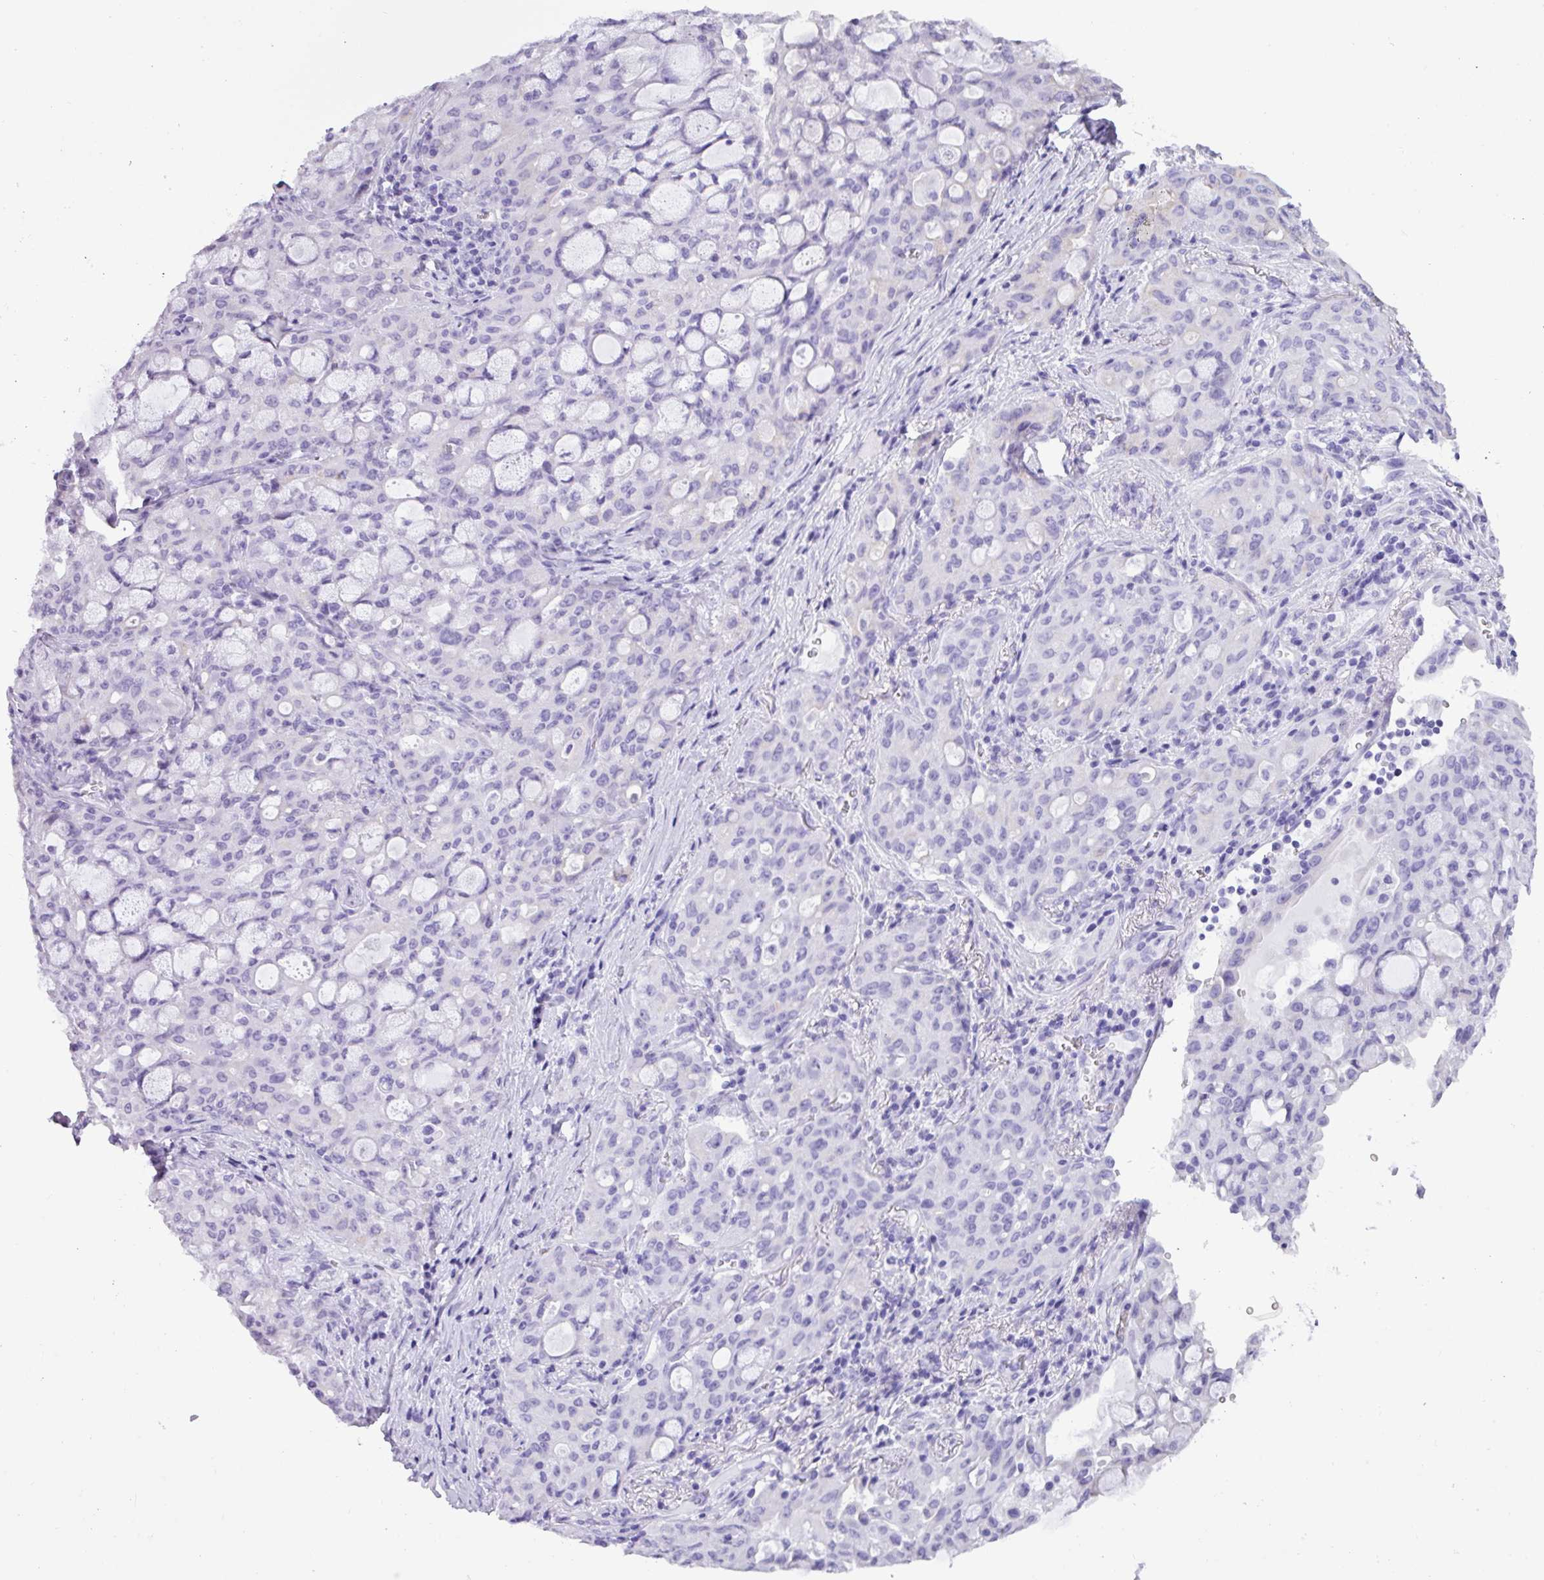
{"staining": {"intensity": "negative", "quantity": "none", "location": "none"}, "tissue": "lung cancer", "cell_type": "Tumor cells", "image_type": "cancer", "snomed": [{"axis": "morphology", "description": "Adenocarcinoma, NOS"}, {"axis": "topography", "description": "Lung"}], "caption": "High magnification brightfield microscopy of adenocarcinoma (lung) stained with DAB (brown) and counterstained with hematoxylin (blue): tumor cells show no significant positivity.", "gene": "NCCRP1", "patient": {"sex": "female", "age": 44}}